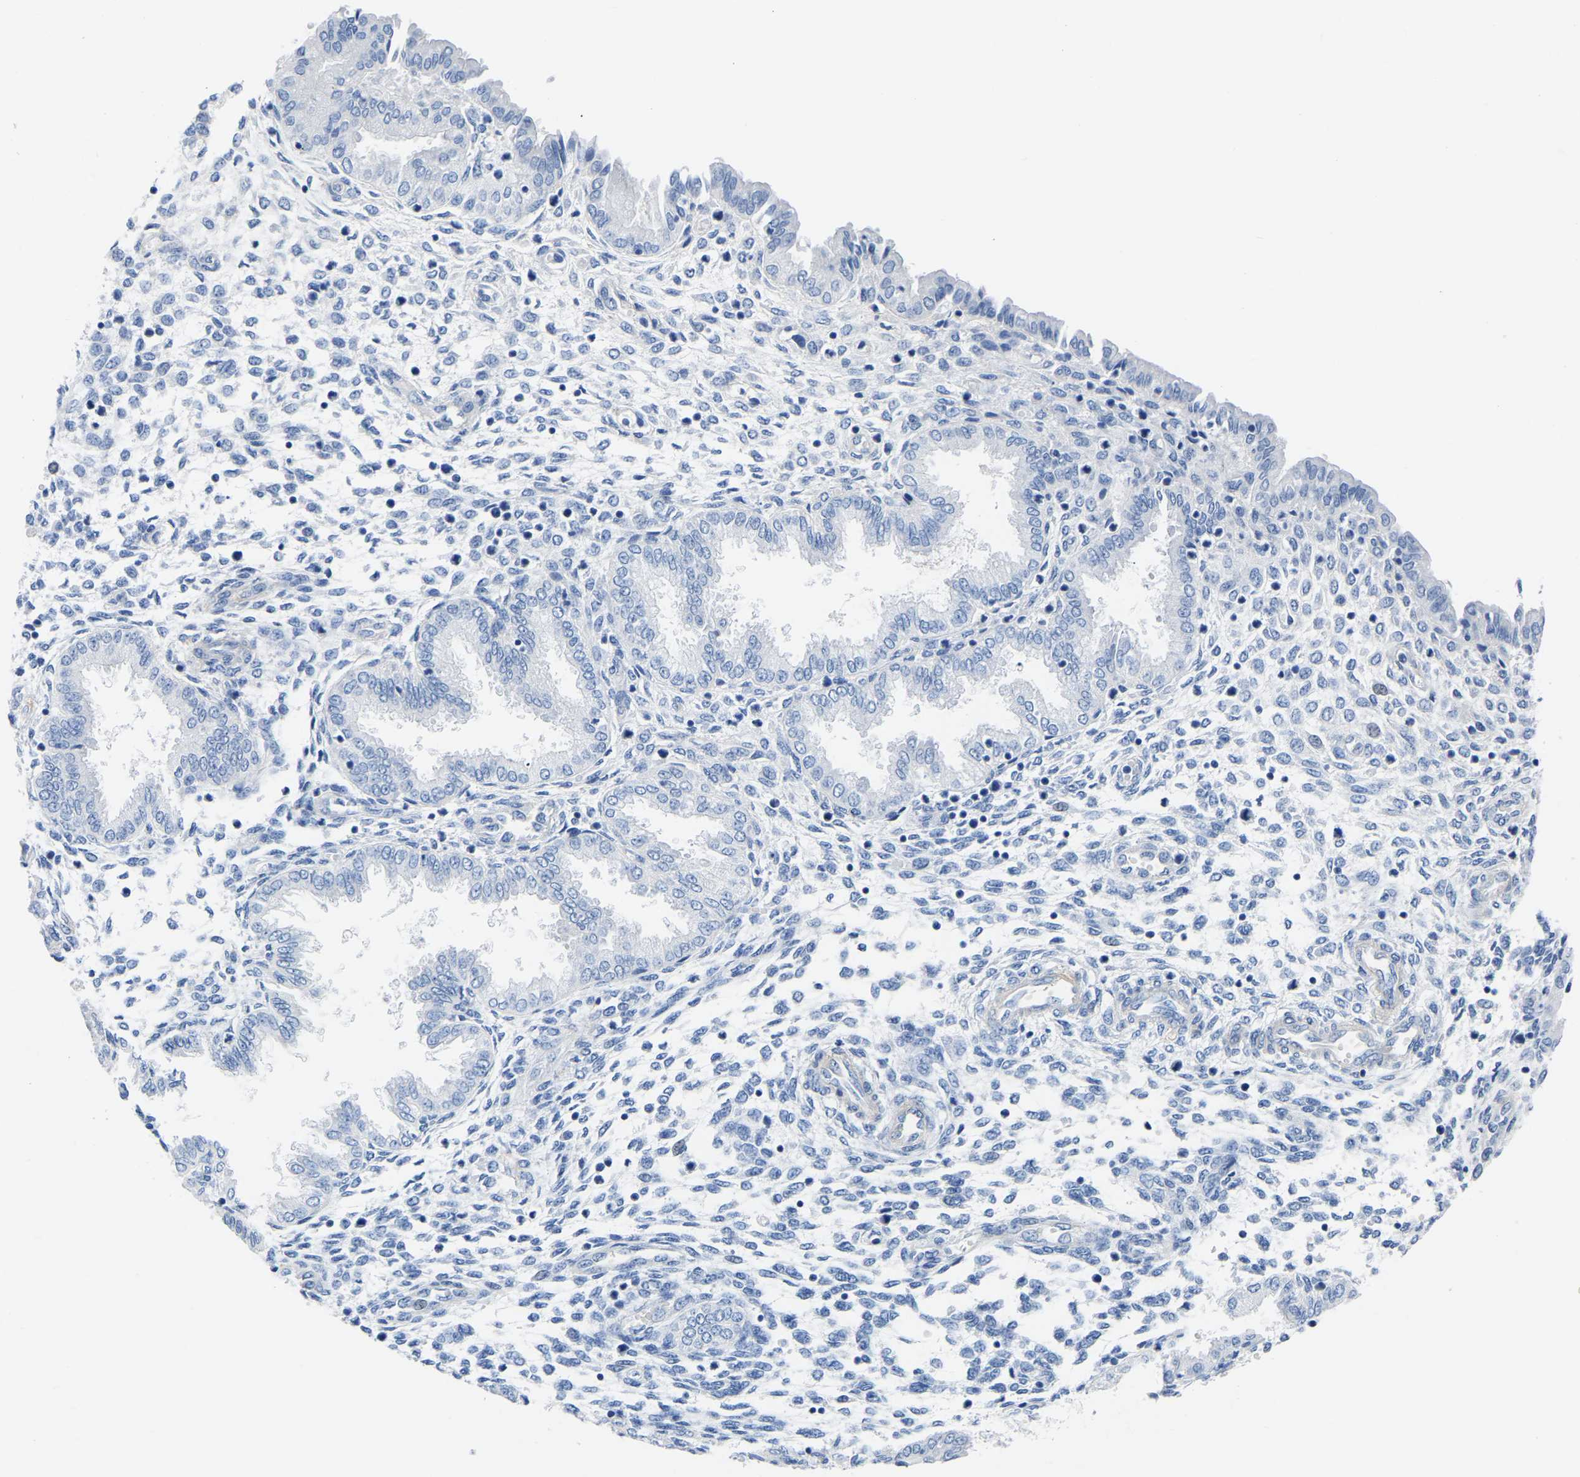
{"staining": {"intensity": "negative", "quantity": "none", "location": "none"}, "tissue": "endometrium", "cell_type": "Cells in endometrial stroma", "image_type": "normal", "snomed": [{"axis": "morphology", "description": "Normal tissue, NOS"}, {"axis": "topography", "description": "Endometrium"}], "caption": "This photomicrograph is of benign endometrium stained with IHC to label a protein in brown with the nuclei are counter-stained blue. There is no expression in cells in endometrial stroma.", "gene": "UPK3A", "patient": {"sex": "female", "age": 33}}